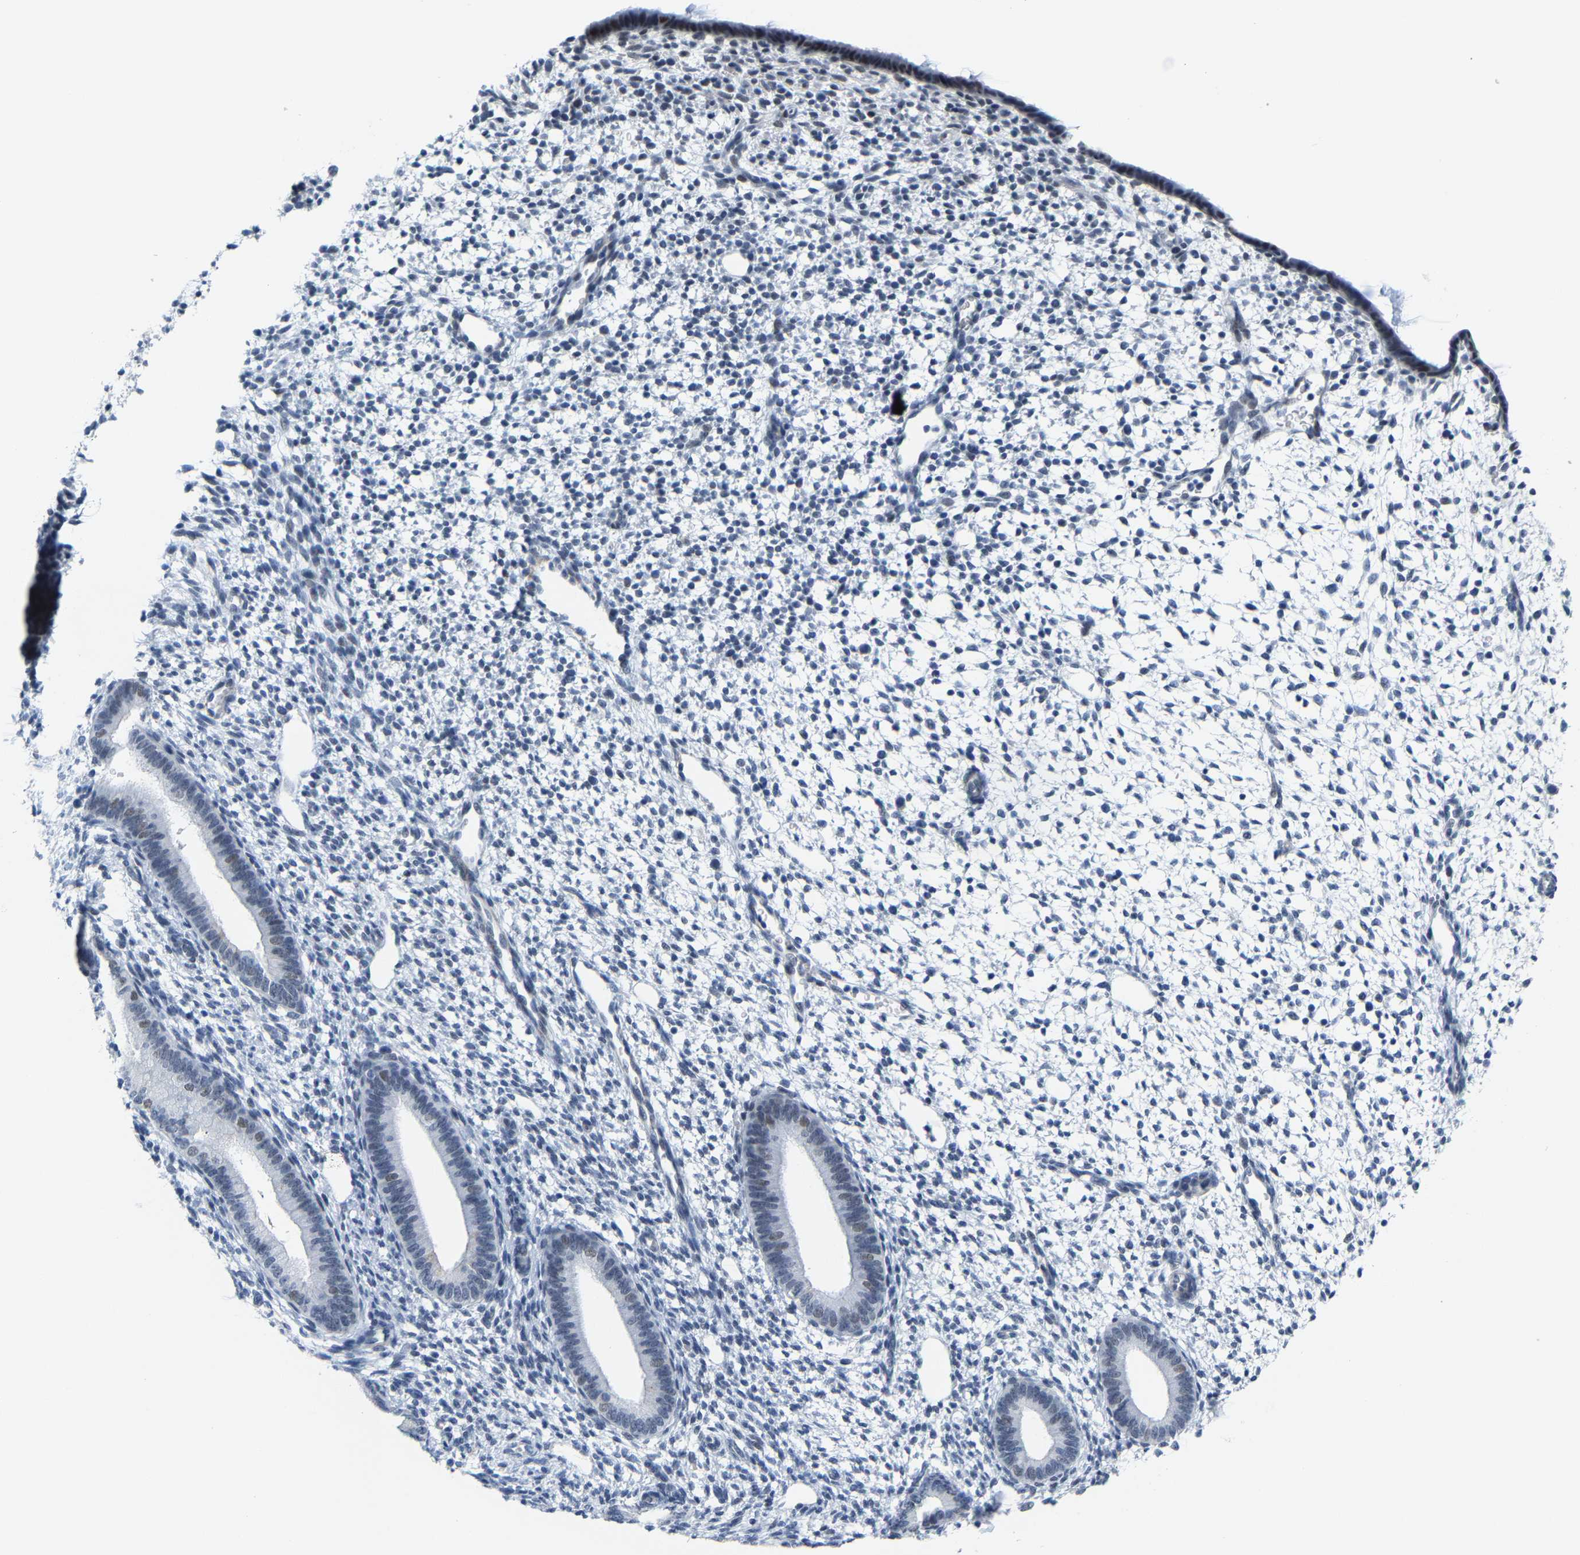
{"staining": {"intensity": "negative", "quantity": "none", "location": "none"}, "tissue": "endometrium", "cell_type": "Cells in endometrial stroma", "image_type": "normal", "snomed": [{"axis": "morphology", "description": "Normal tissue, NOS"}, {"axis": "topography", "description": "Endometrium"}], "caption": "Cells in endometrial stroma show no significant protein staining in benign endometrium. (DAB (3,3'-diaminobenzidine) IHC visualized using brightfield microscopy, high magnification).", "gene": "FAM180A", "patient": {"sex": "female", "age": 46}}